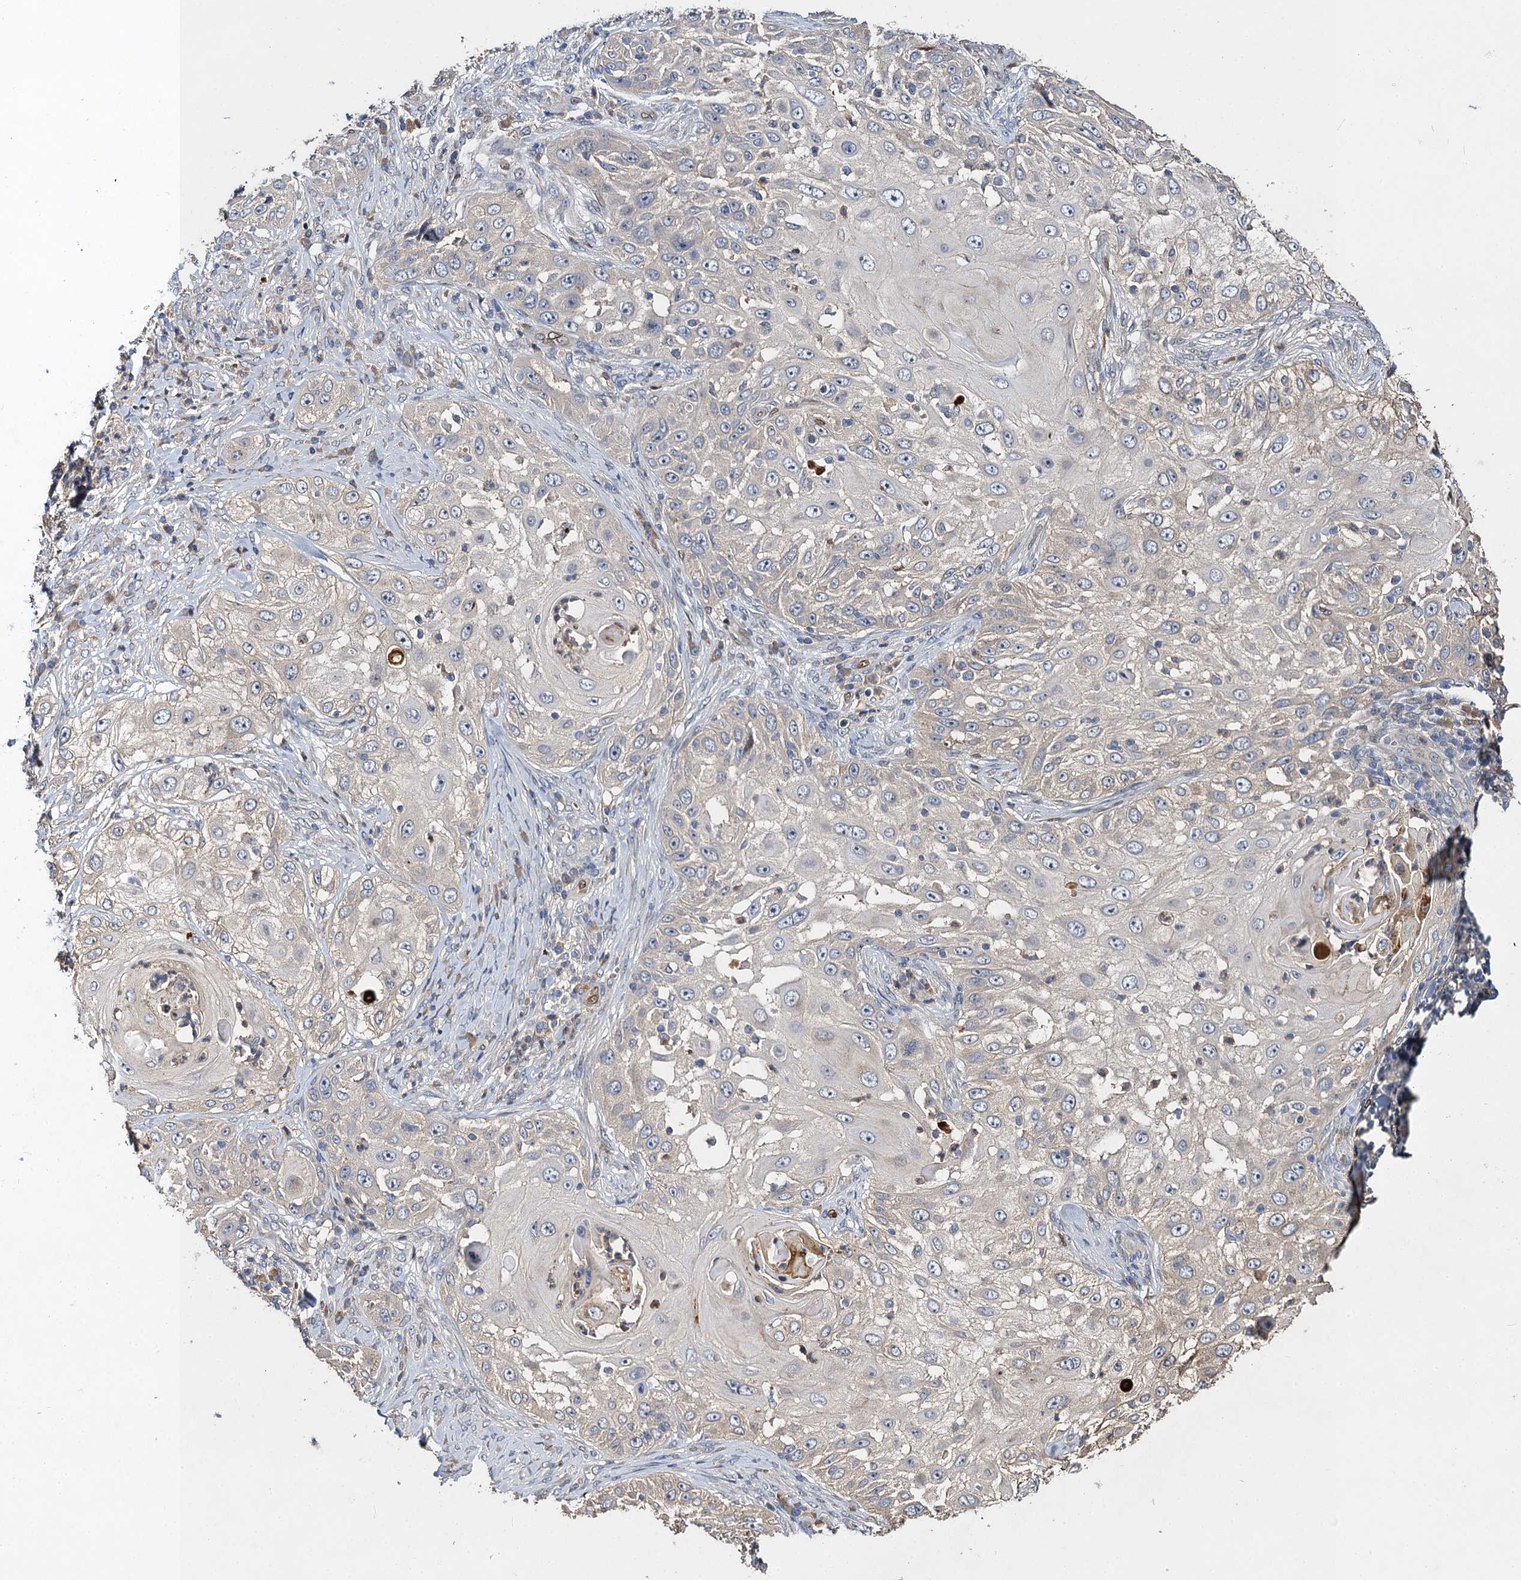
{"staining": {"intensity": "negative", "quantity": "none", "location": "none"}, "tissue": "skin cancer", "cell_type": "Tumor cells", "image_type": "cancer", "snomed": [{"axis": "morphology", "description": "Squamous cell carcinoma, NOS"}, {"axis": "topography", "description": "Skin"}], "caption": "This is an immunohistochemistry (IHC) image of human squamous cell carcinoma (skin). There is no positivity in tumor cells.", "gene": "SLC11A2", "patient": {"sex": "female", "age": 44}}